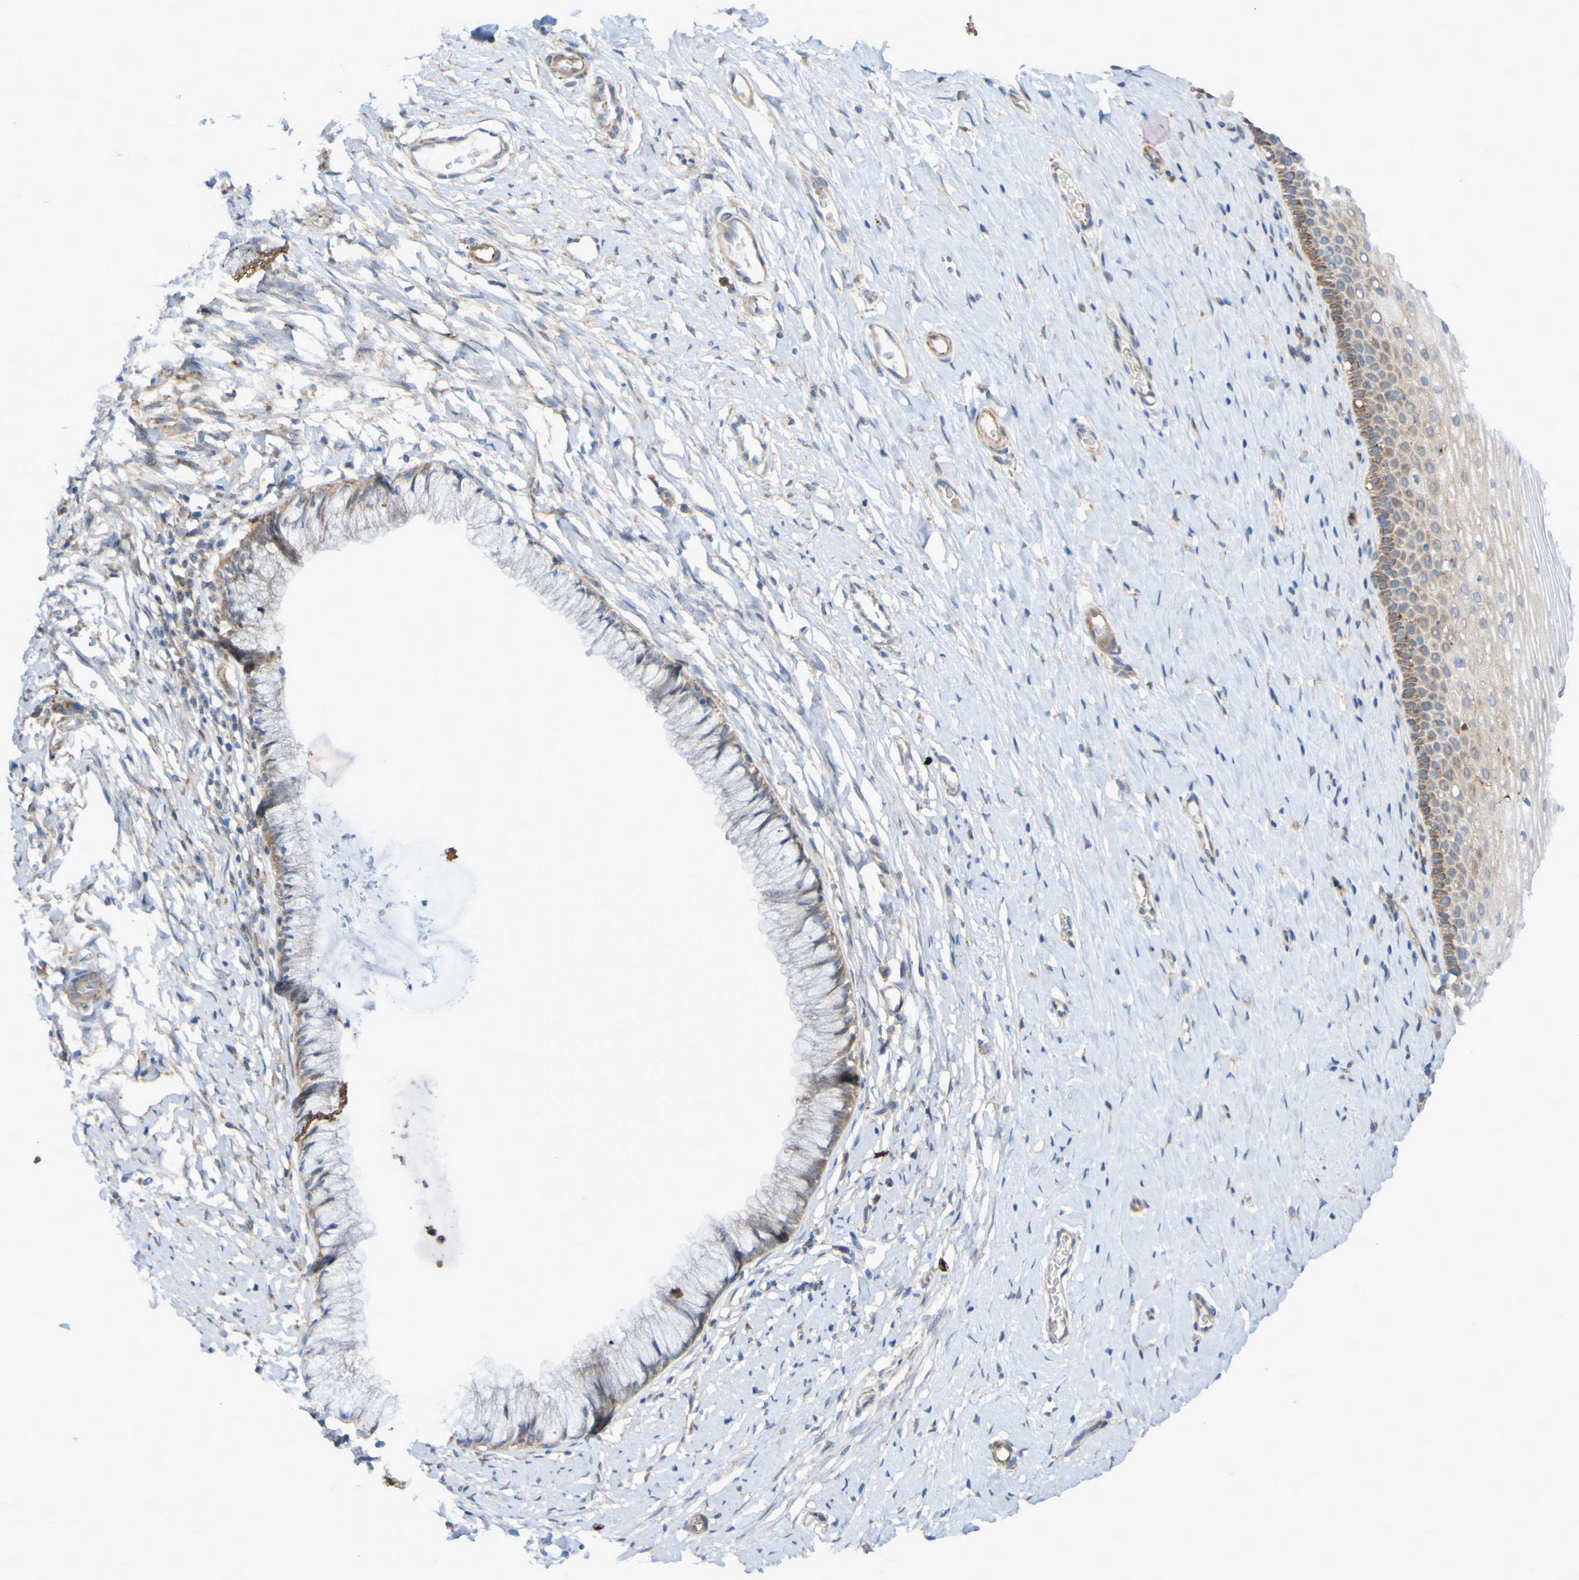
{"staining": {"intensity": "weak", "quantity": "25%-75%", "location": "cytoplasmic/membranous"}, "tissue": "cervix", "cell_type": "Glandular cells", "image_type": "normal", "snomed": [{"axis": "morphology", "description": "Normal tissue, NOS"}, {"axis": "topography", "description": "Cervix"}], "caption": "DAB immunohistochemical staining of normal cervix reveals weak cytoplasmic/membranous protein positivity in approximately 25%-75% of glandular cells.", "gene": "SCRG1", "patient": {"sex": "female", "age": 39}}